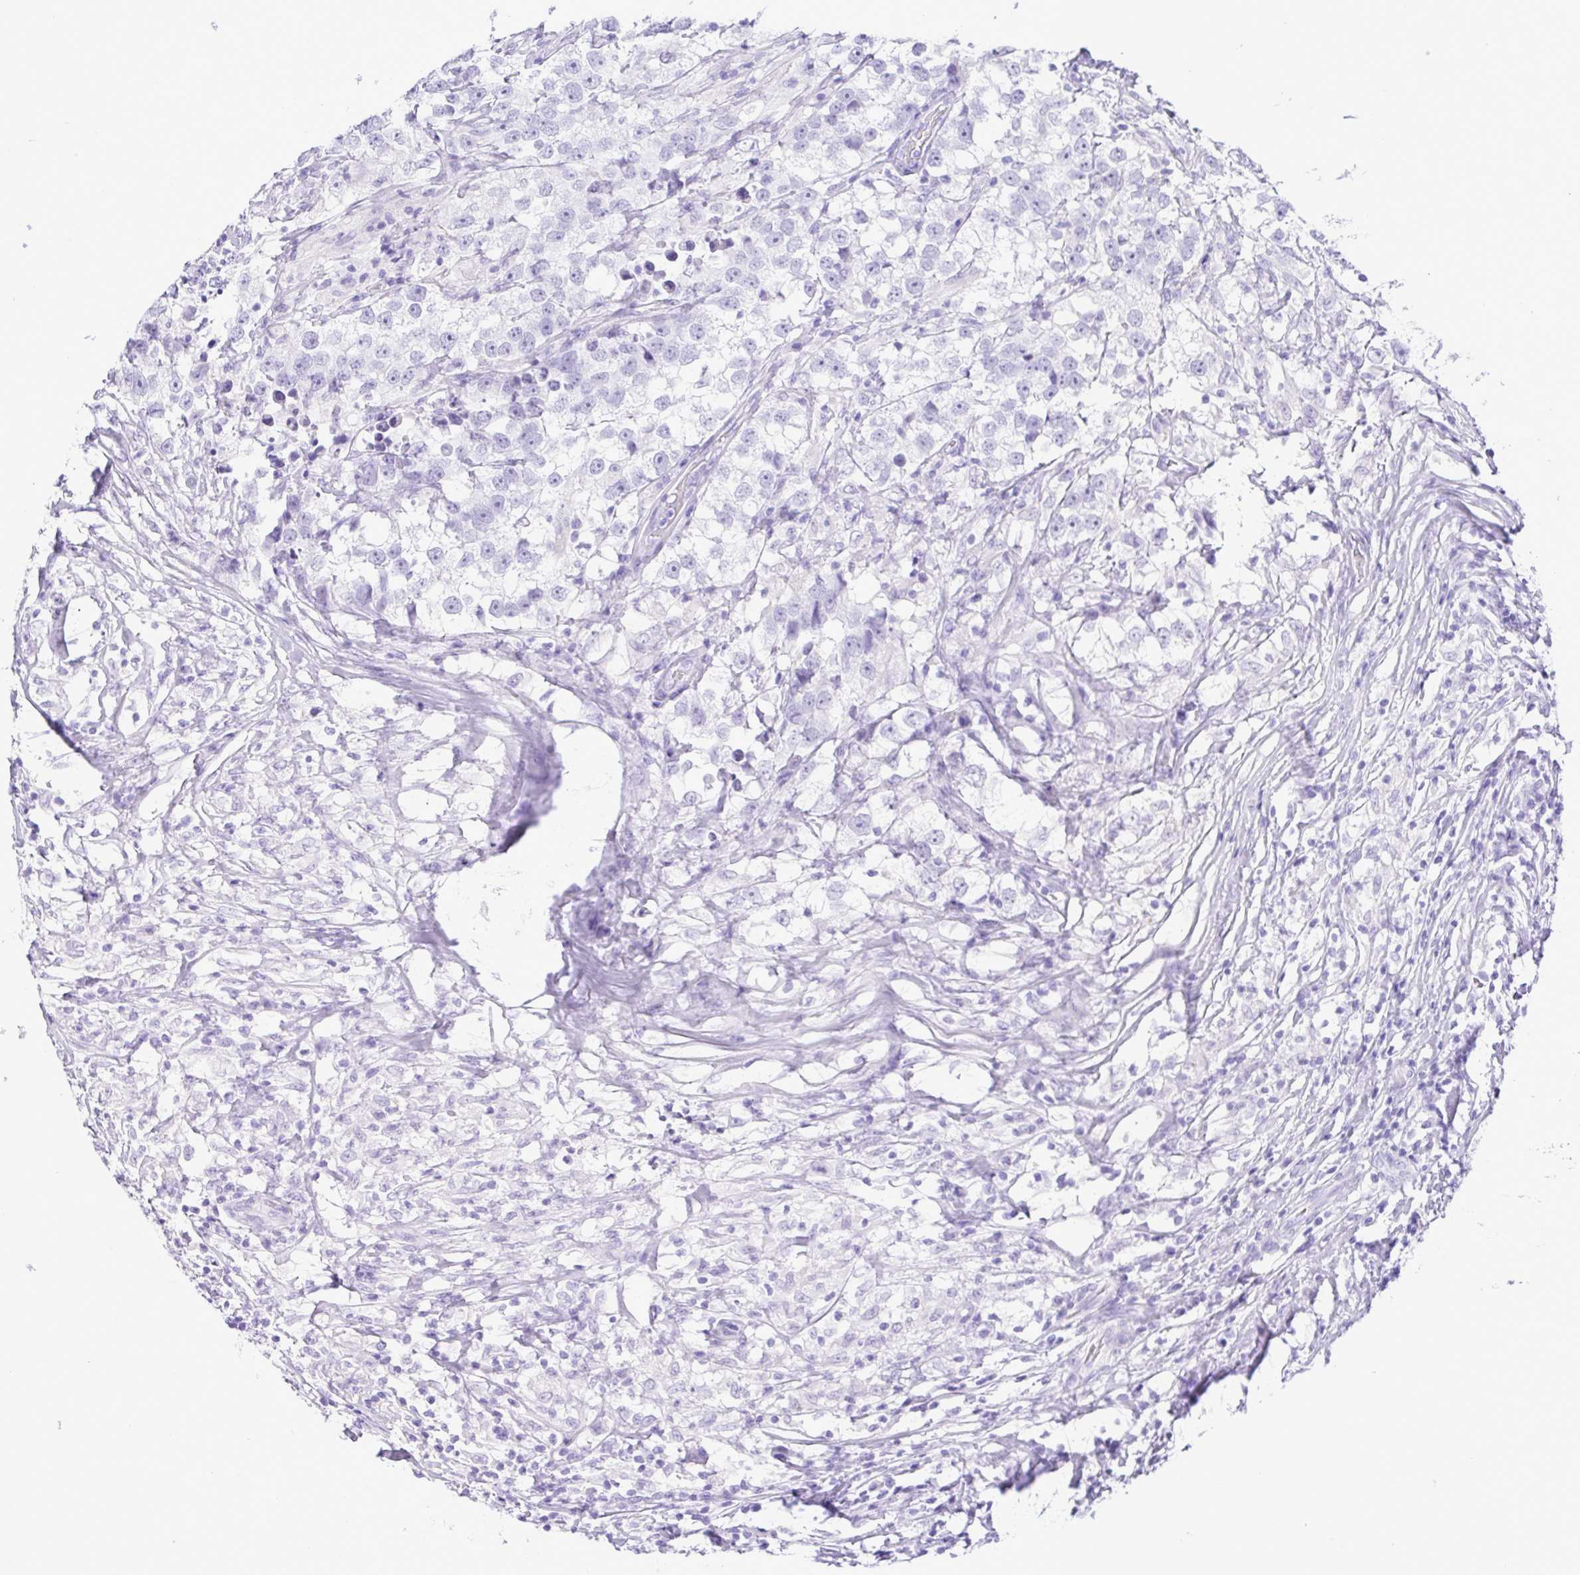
{"staining": {"intensity": "negative", "quantity": "none", "location": "none"}, "tissue": "testis cancer", "cell_type": "Tumor cells", "image_type": "cancer", "snomed": [{"axis": "morphology", "description": "Seminoma, NOS"}, {"axis": "topography", "description": "Testis"}], "caption": "Immunohistochemical staining of seminoma (testis) demonstrates no significant positivity in tumor cells.", "gene": "CASP14", "patient": {"sex": "male", "age": 46}}